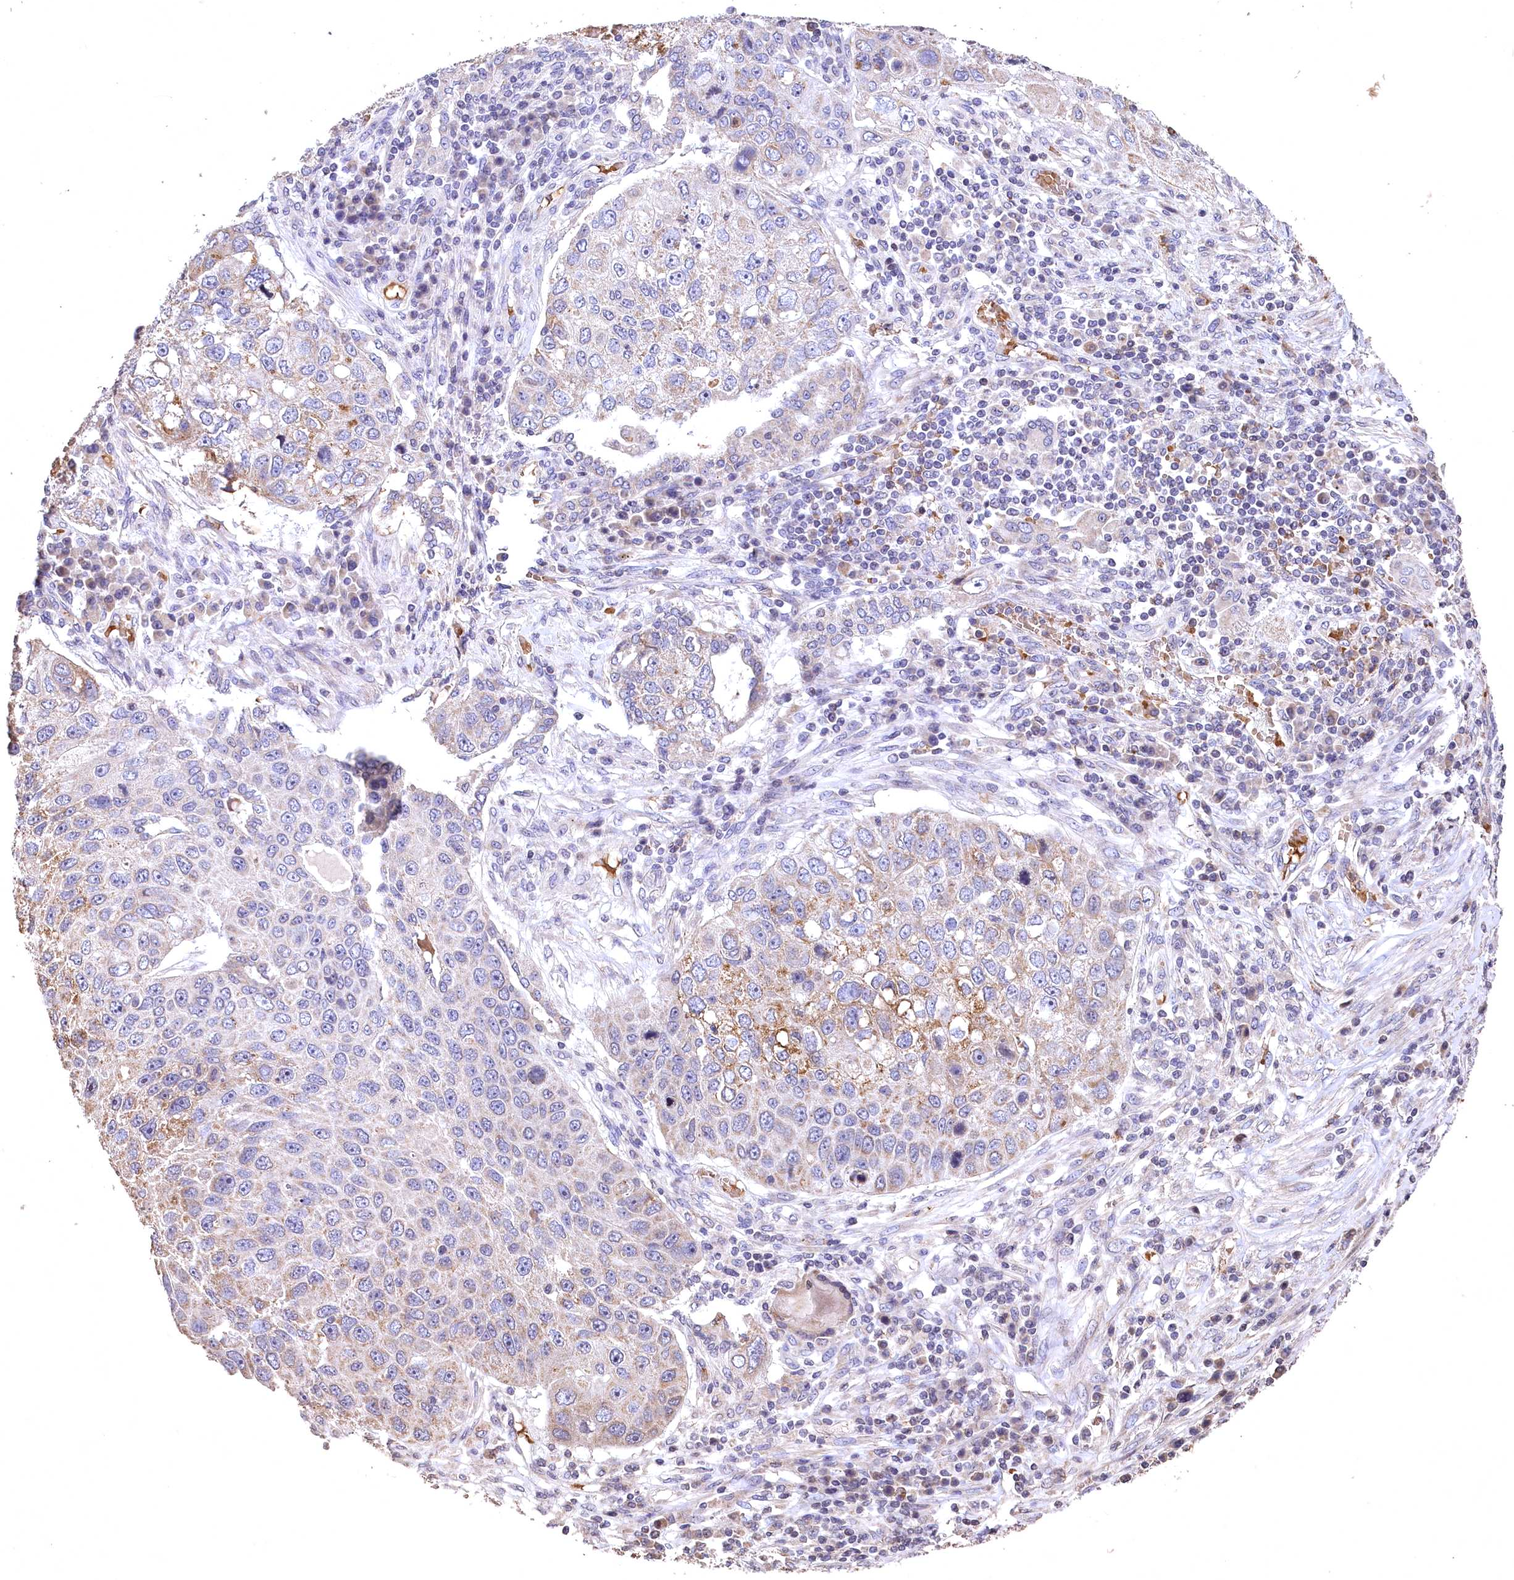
{"staining": {"intensity": "moderate", "quantity": "25%-75%", "location": "cytoplasmic/membranous"}, "tissue": "lung cancer", "cell_type": "Tumor cells", "image_type": "cancer", "snomed": [{"axis": "morphology", "description": "Squamous cell carcinoma, NOS"}, {"axis": "topography", "description": "Lung"}], "caption": "Lung squamous cell carcinoma tissue shows moderate cytoplasmic/membranous positivity in approximately 25%-75% of tumor cells", "gene": "SPTA1", "patient": {"sex": "male", "age": 61}}